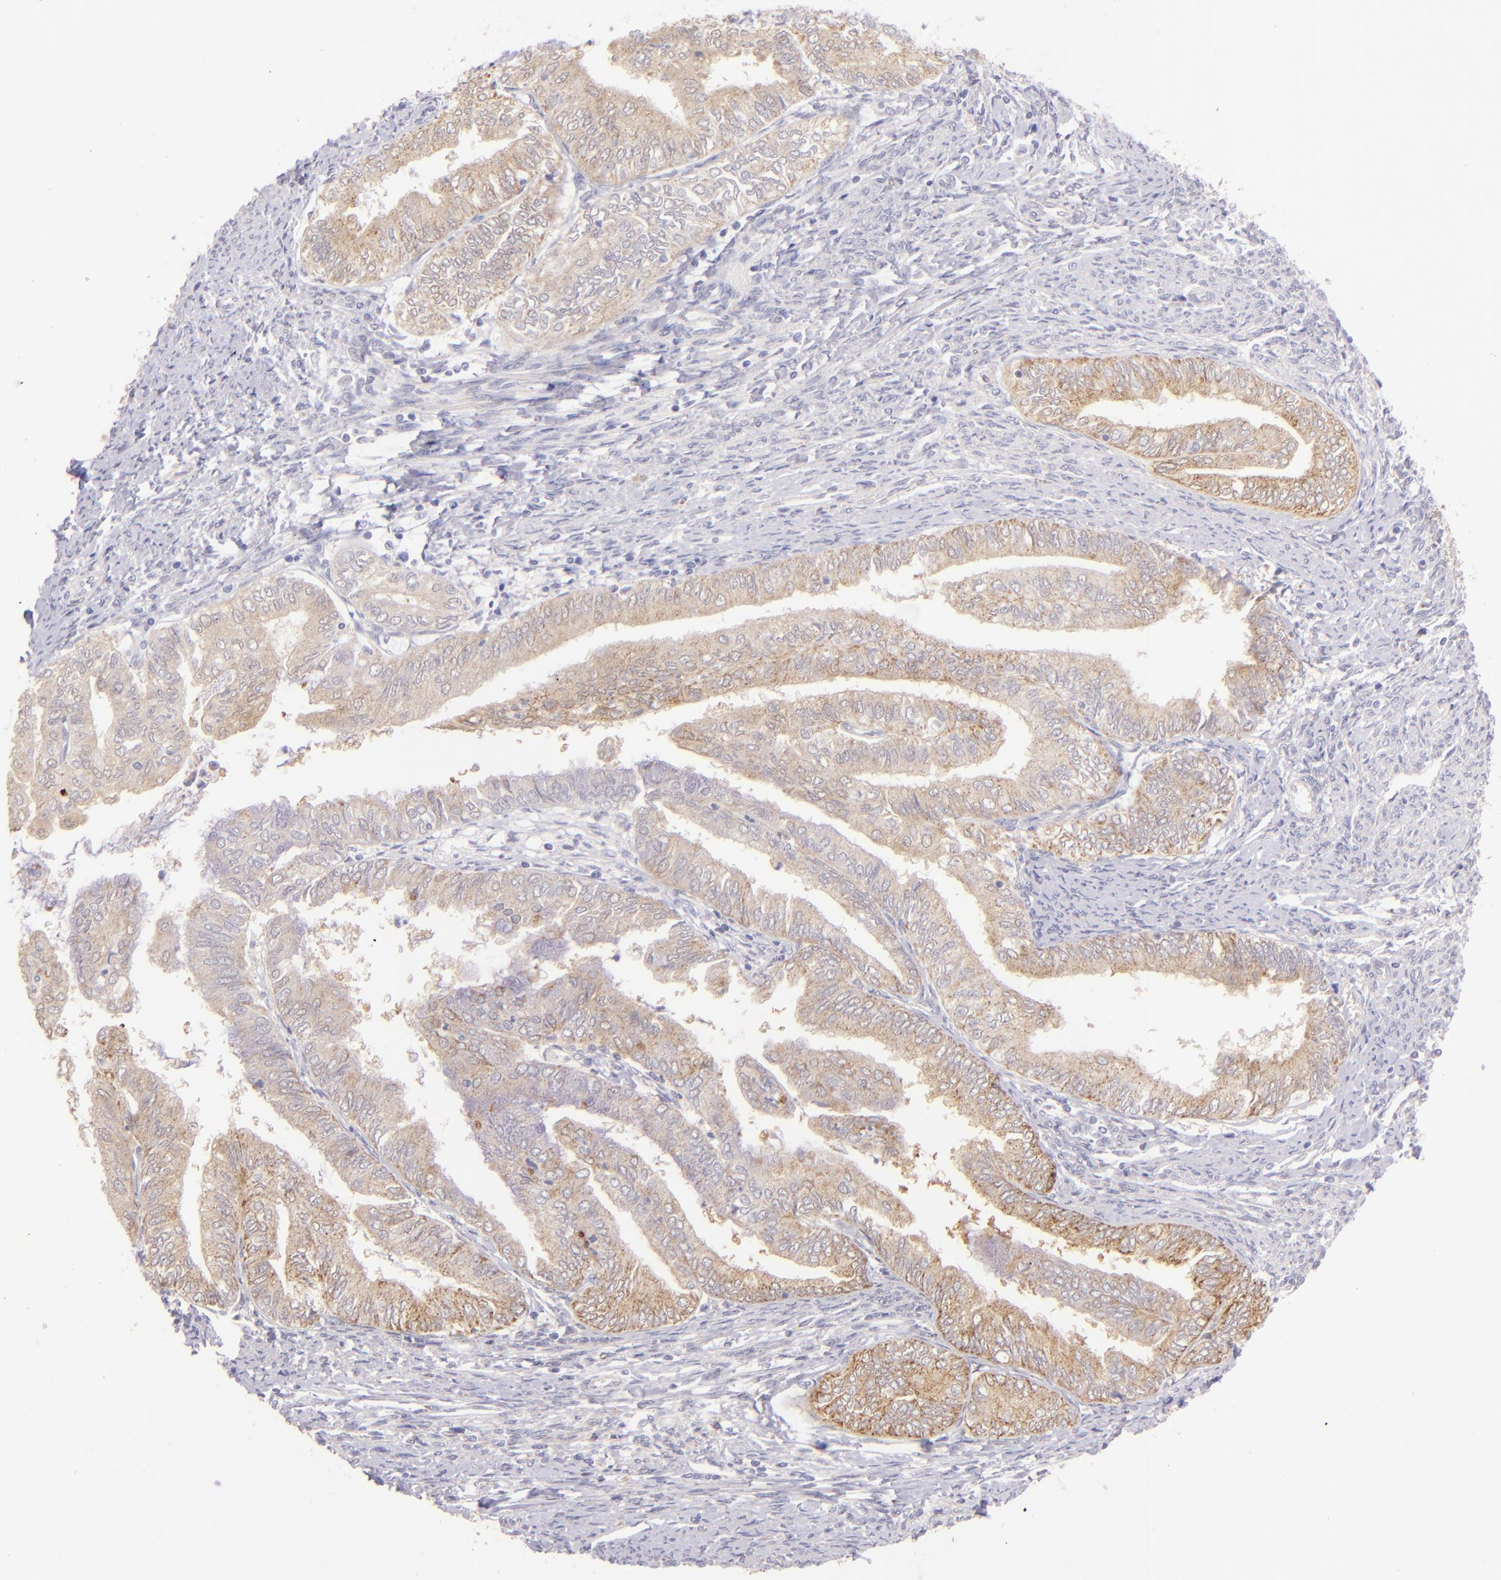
{"staining": {"intensity": "moderate", "quantity": ">75%", "location": "cytoplasmic/membranous"}, "tissue": "endometrial cancer", "cell_type": "Tumor cells", "image_type": "cancer", "snomed": [{"axis": "morphology", "description": "Adenocarcinoma, NOS"}, {"axis": "topography", "description": "Endometrium"}], "caption": "Immunohistochemical staining of human endometrial adenocarcinoma shows moderate cytoplasmic/membranous protein positivity in approximately >75% of tumor cells.", "gene": "SH2D4A", "patient": {"sex": "female", "age": 66}}